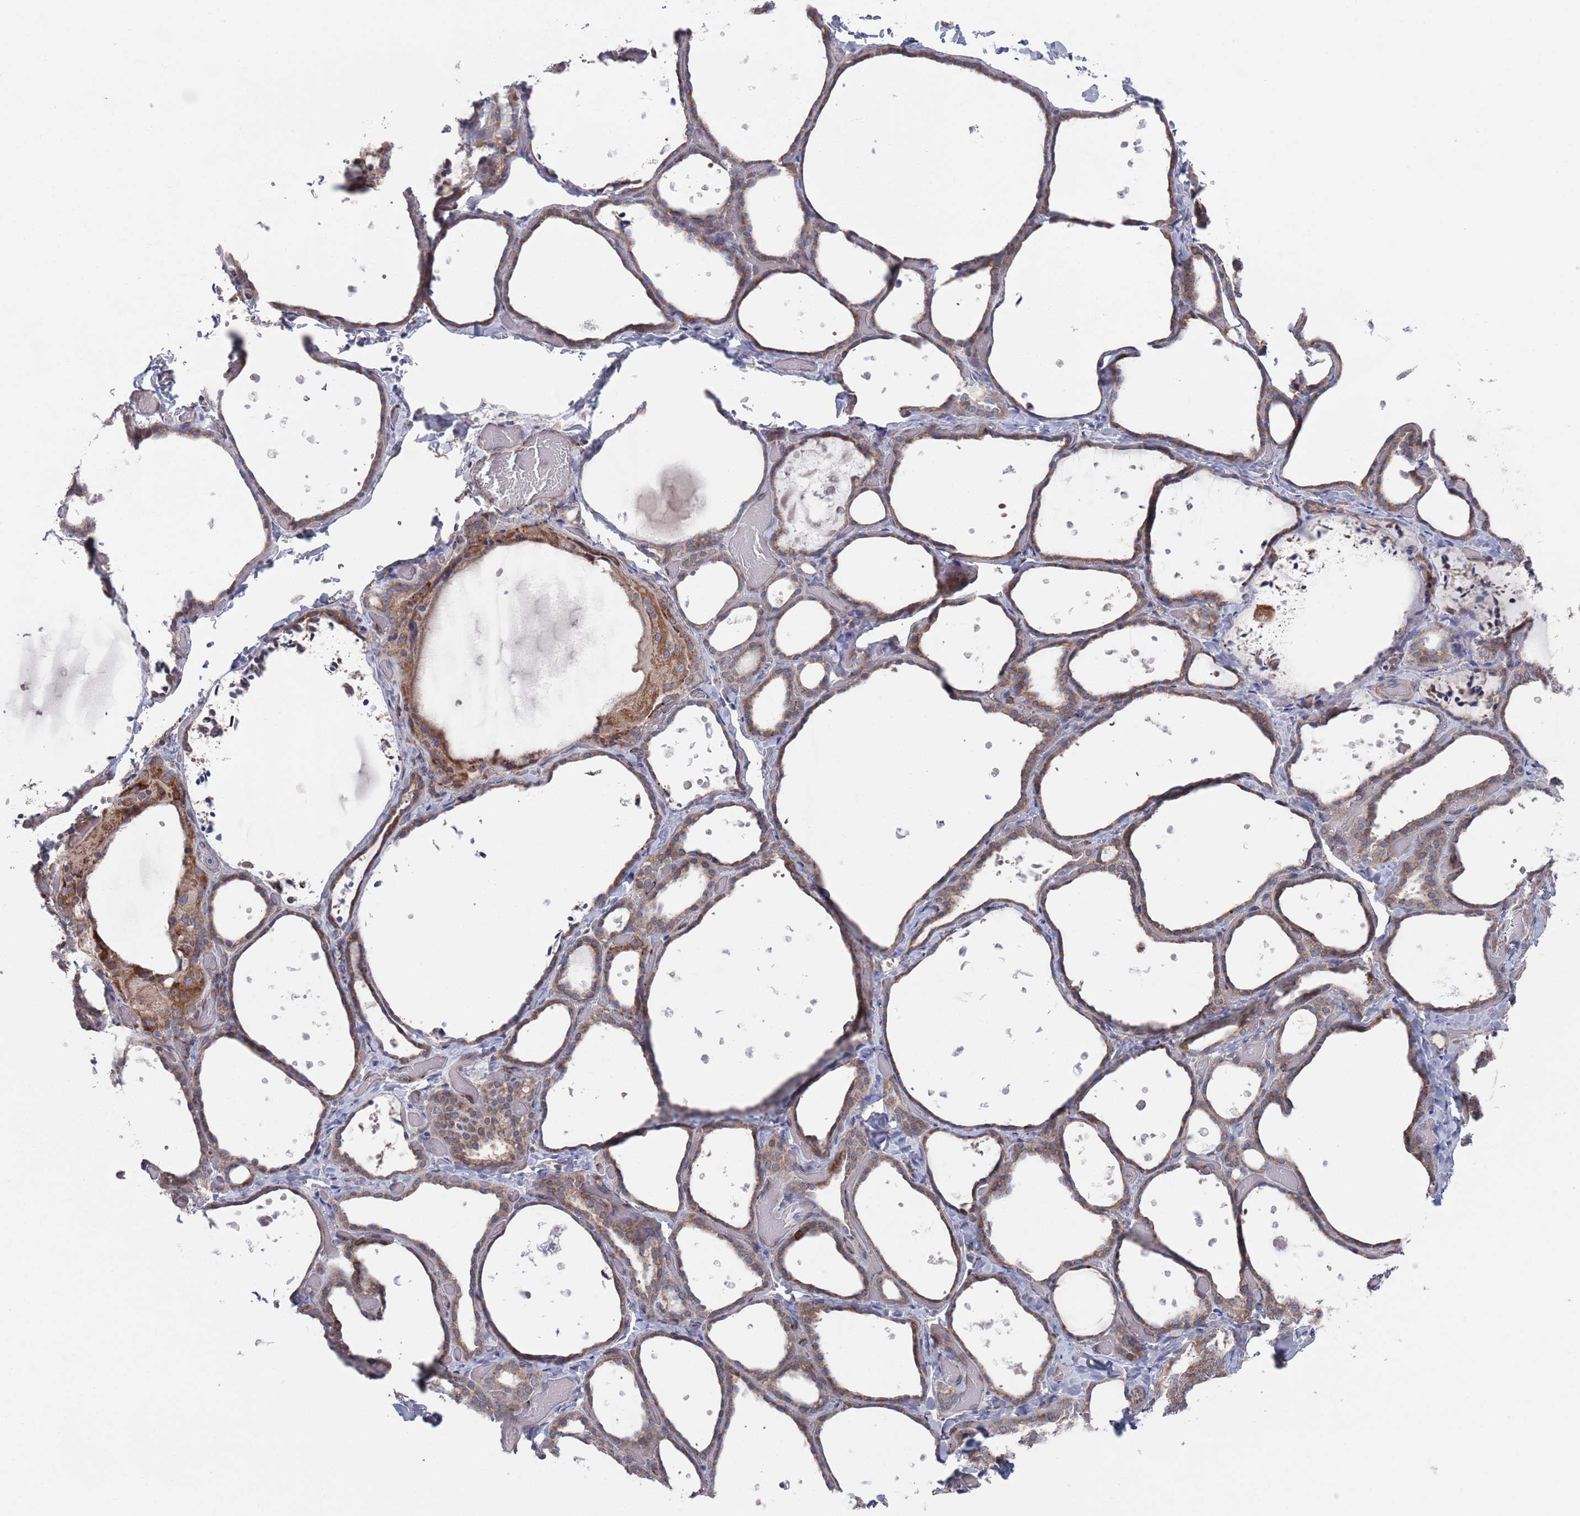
{"staining": {"intensity": "moderate", "quantity": ">75%", "location": "cytoplasmic/membranous"}, "tissue": "thyroid gland", "cell_type": "Glandular cells", "image_type": "normal", "snomed": [{"axis": "morphology", "description": "Normal tissue, NOS"}, {"axis": "topography", "description": "Thyroid gland"}], "caption": "Immunohistochemical staining of unremarkable human thyroid gland displays moderate cytoplasmic/membranous protein expression in about >75% of glandular cells.", "gene": "CCDC106", "patient": {"sex": "female", "age": 44}}